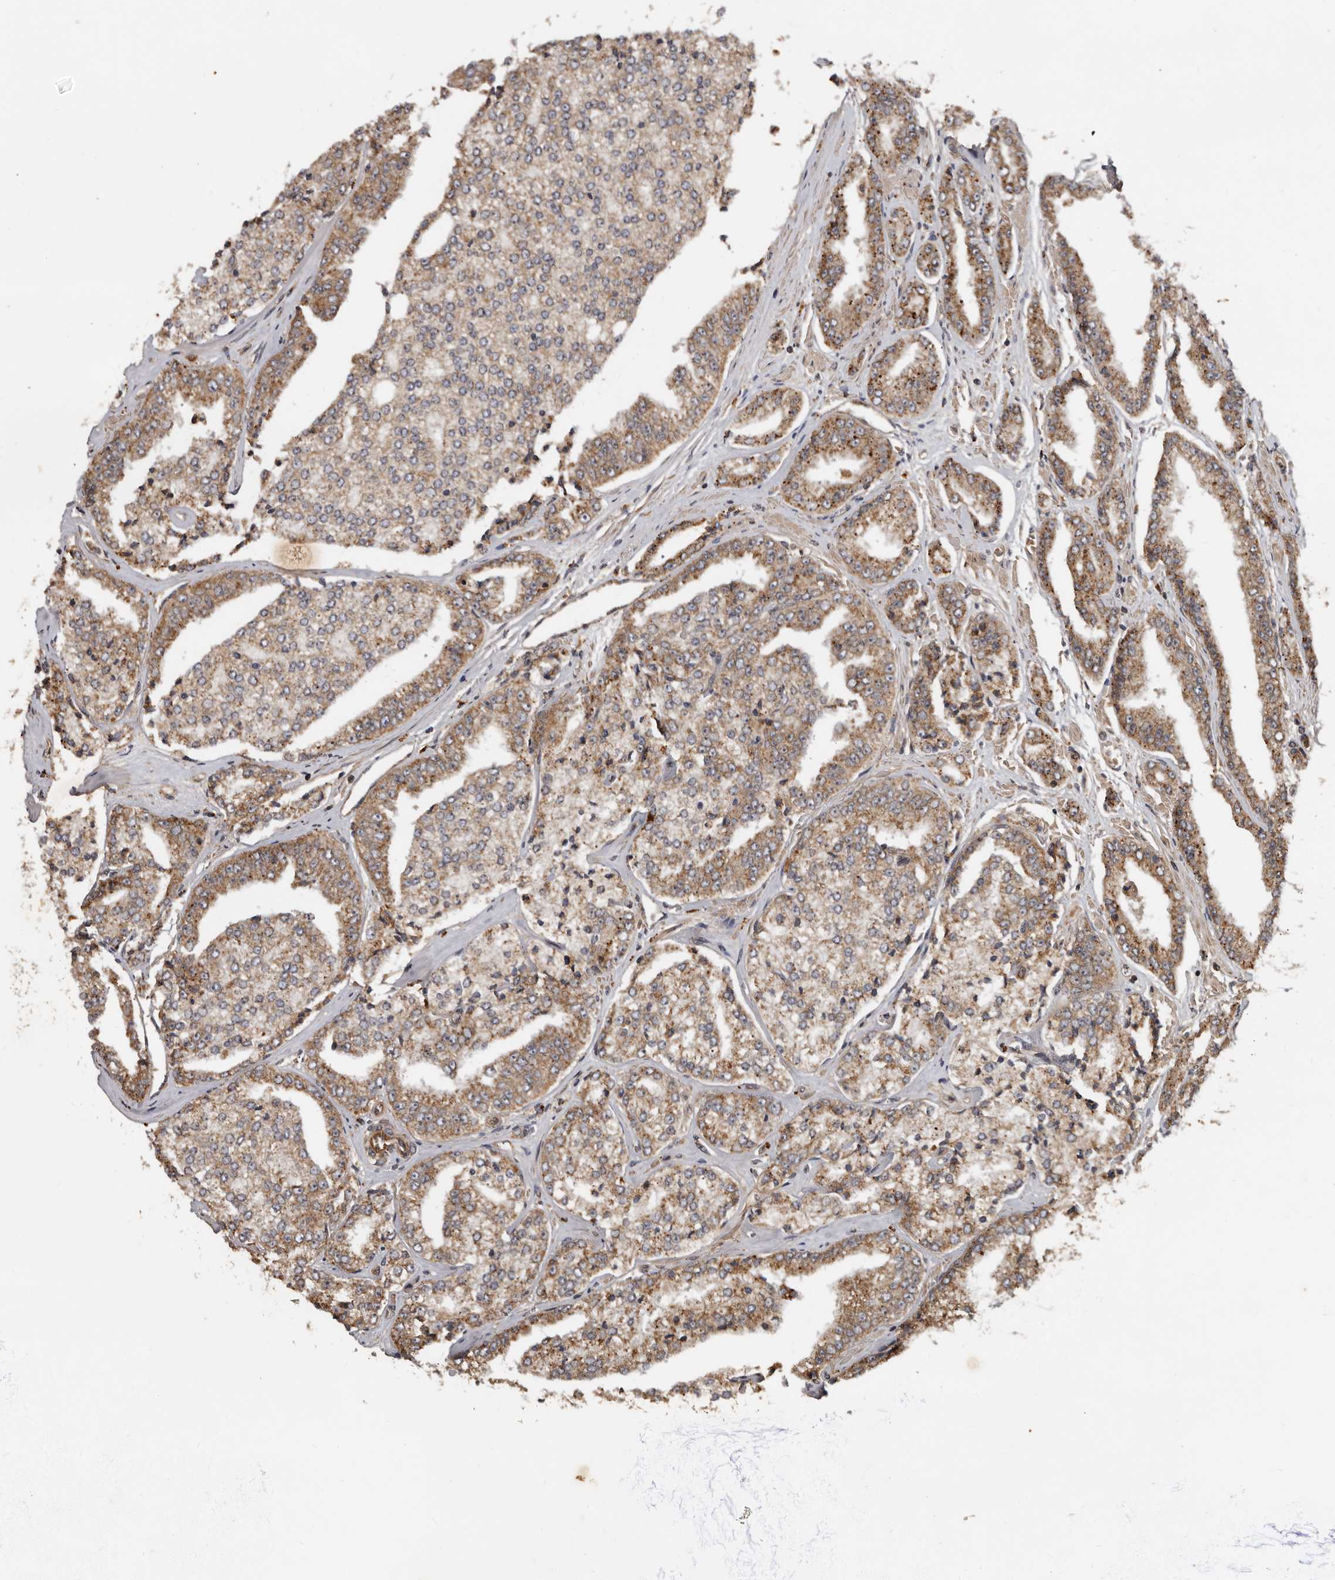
{"staining": {"intensity": "moderate", "quantity": ">75%", "location": "cytoplasmic/membranous"}, "tissue": "prostate cancer", "cell_type": "Tumor cells", "image_type": "cancer", "snomed": [{"axis": "morphology", "description": "Adenocarcinoma, High grade"}, {"axis": "topography", "description": "Prostate"}], "caption": "Tumor cells reveal medium levels of moderate cytoplasmic/membranous expression in approximately >75% of cells in prostate cancer (high-grade adenocarcinoma).", "gene": "STK36", "patient": {"sex": "male", "age": 71}}